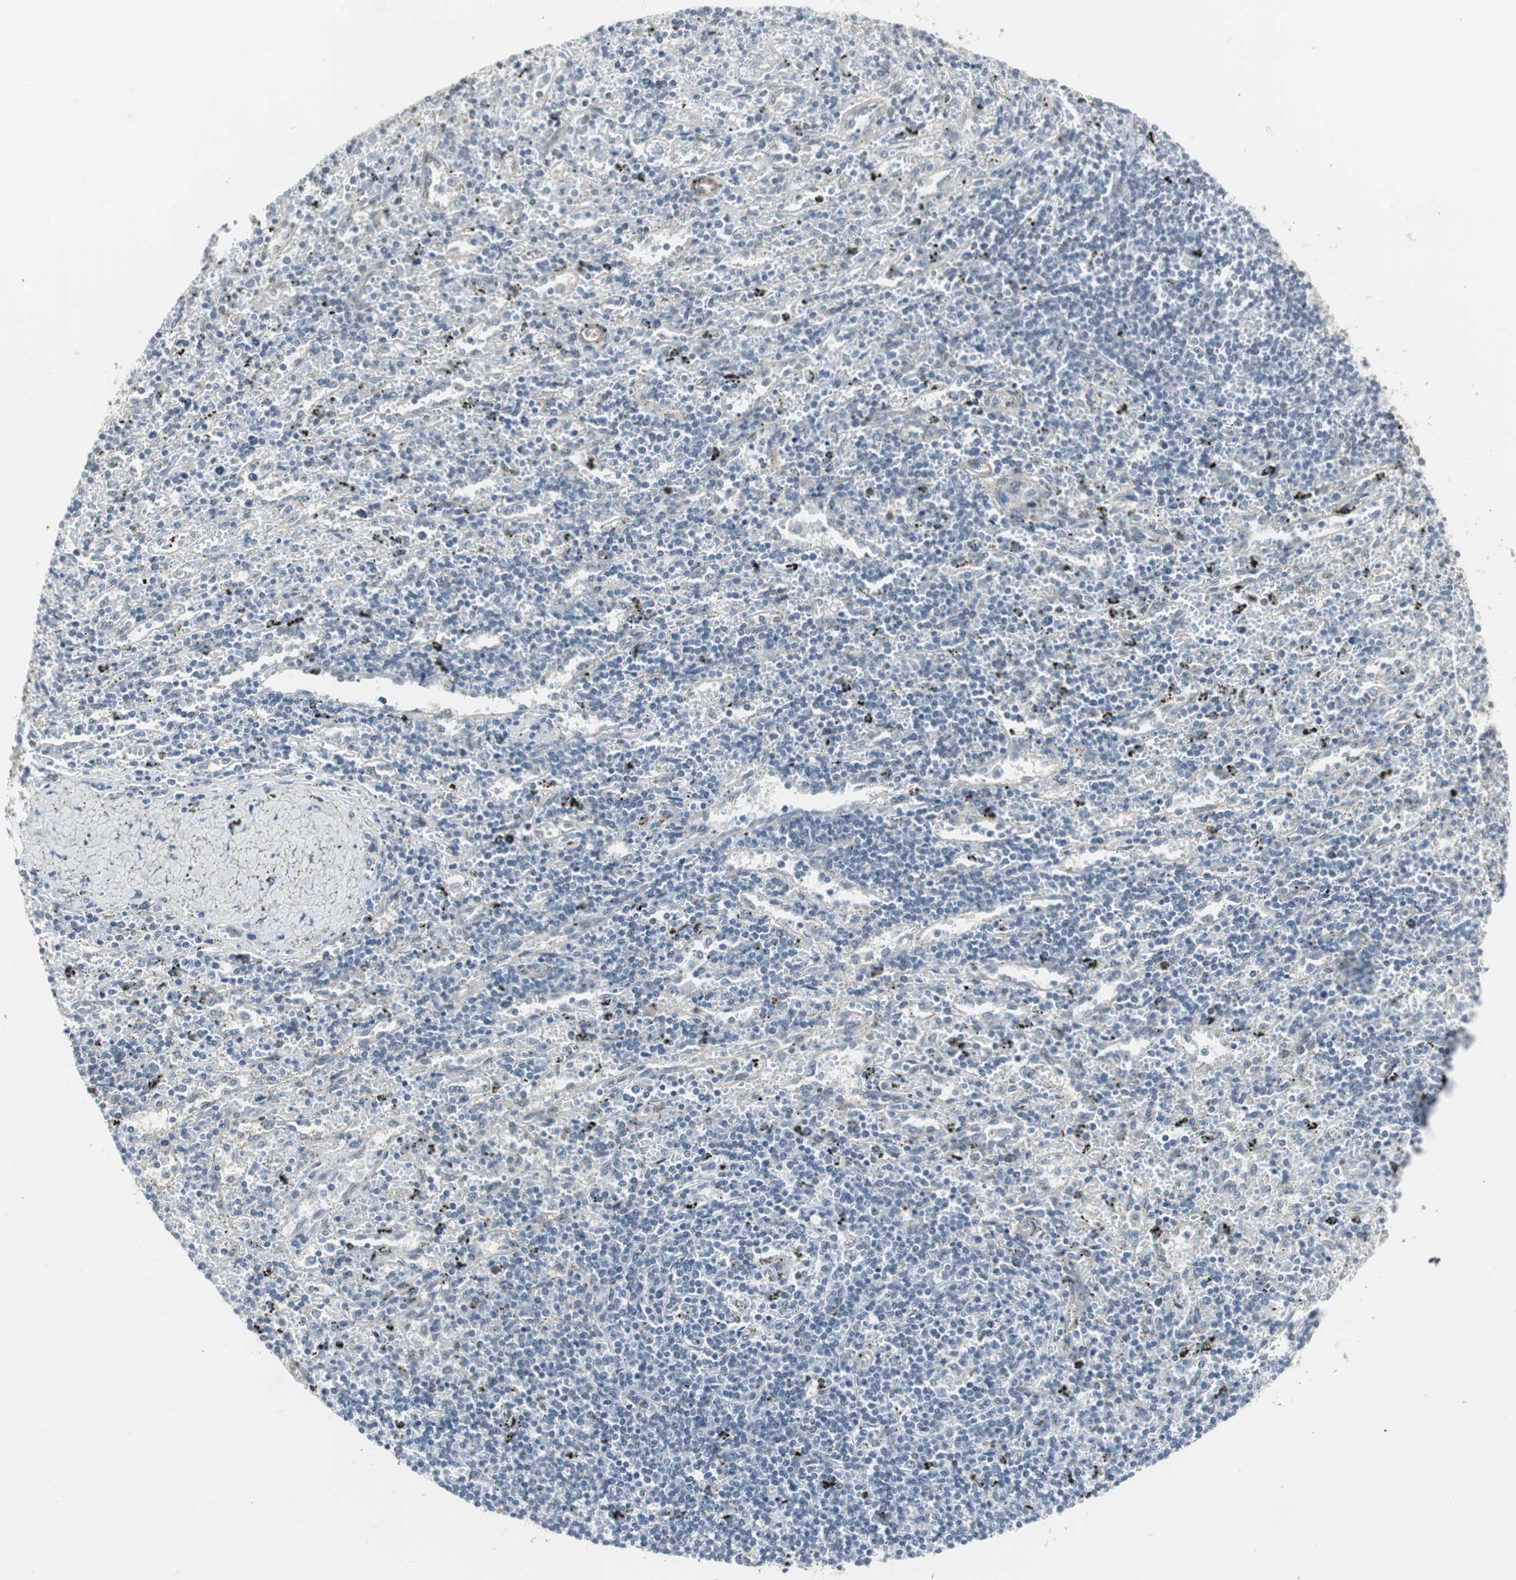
{"staining": {"intensity": "negative", "quantity": "none", "location": "none"}, "tissue": "lymphoma", "cell_type": "Tumor cells", "image_type": "cancer", "snomed": [{"axis": "morphology", "description": "Malignant lymphoma, non-Hodgkin's type, Low grade"}, {"axis": "topography", "description": "Spleen"}], "caption": "Lymphoma was stained to show a protein in brown. There is no significant staining in tumor cells.", "gene": "SCYL3", "patient": {"sex": "male", "age": 76}}